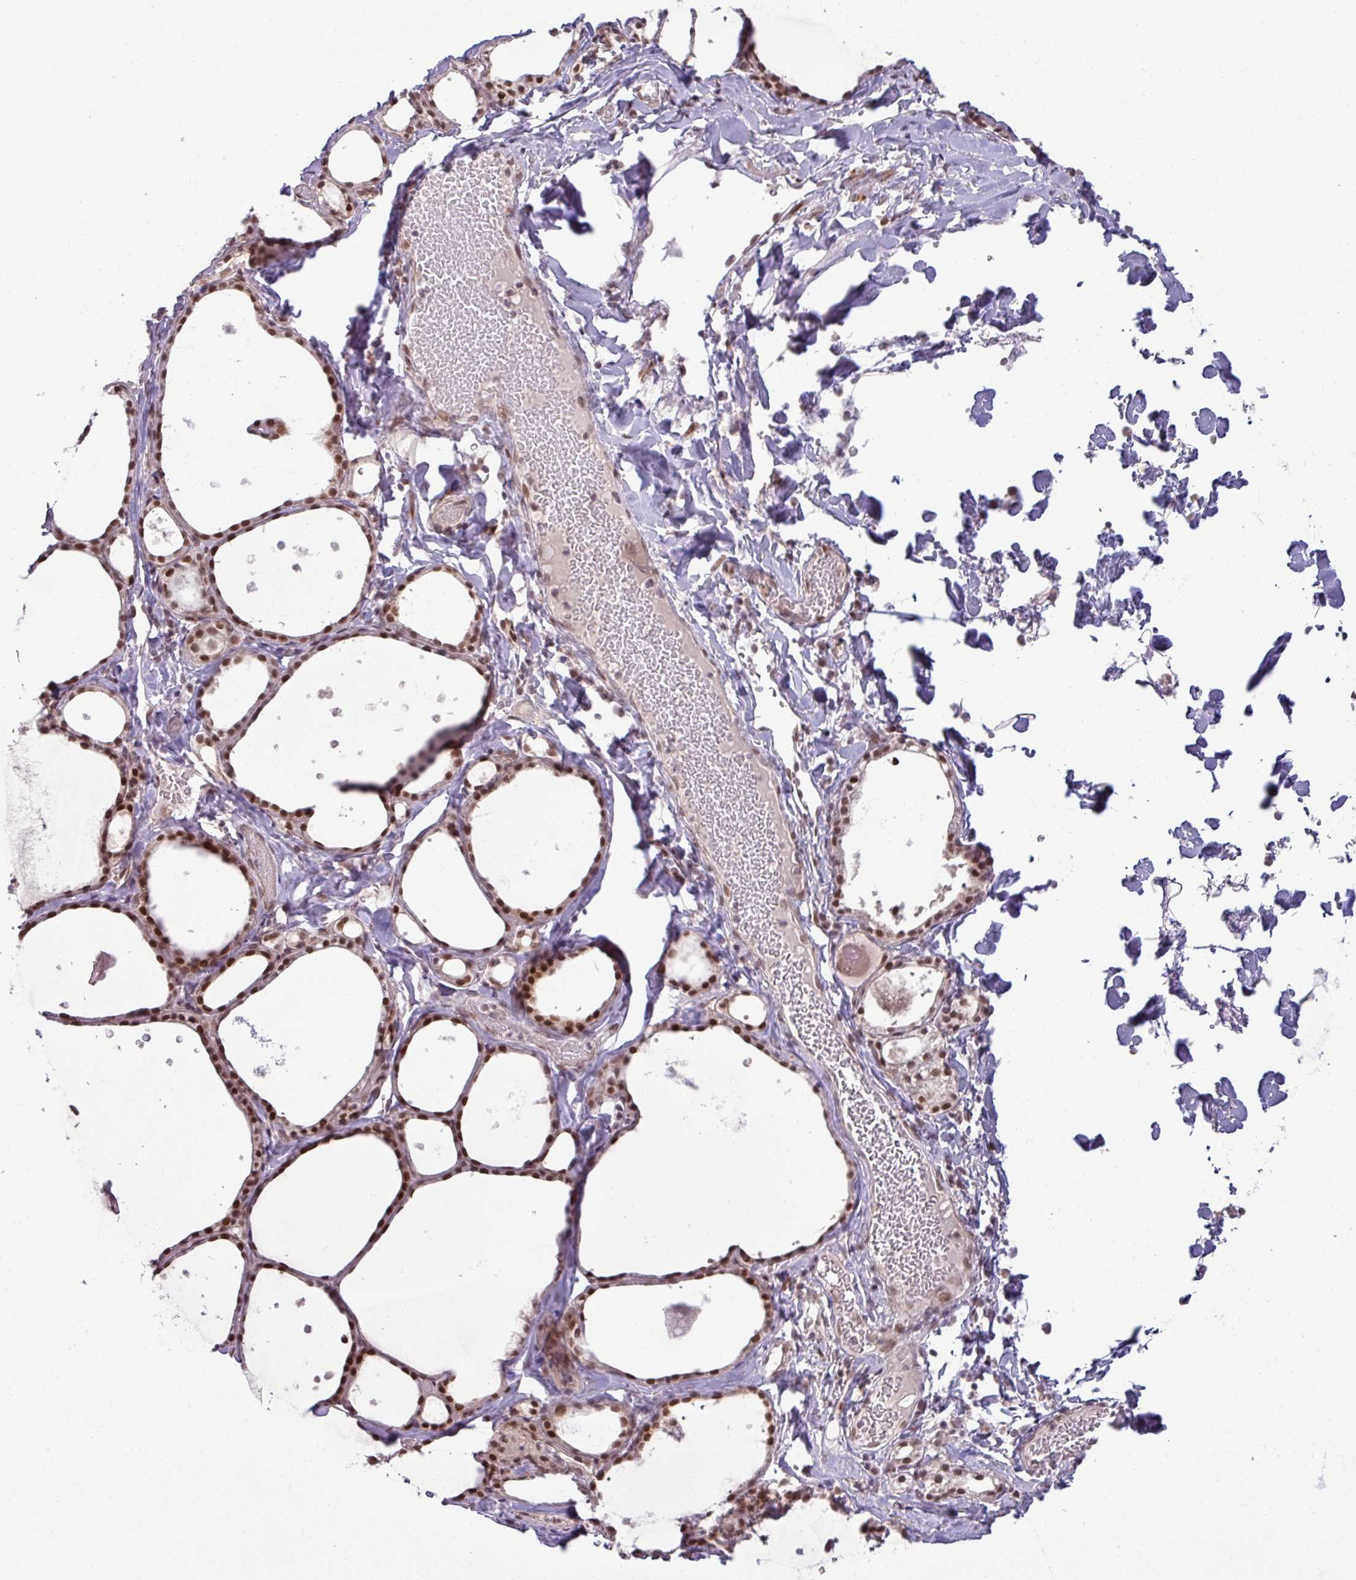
{"staining": {"intensity": "strong", "quantity": ">75%", "location": "nuclear"}, "tissue": "thyroid gland", "cell_type": "Glandular cells", "image_type": "normal", "snomed": [{"axis": "morphology", "description": "Normal tissue, NOS"}, {"axis": "topography", "description": "Thyroid gland"}], "caption": "High-magnification brightfield microscopy of benign thyroid gland stained with DAB (brown) and counterstained with hematoxylin (blue). glandular cells exhibit strong nuclear positivity is seen in about>75% of cells.", "gene": "PTPN20", "patient": {"sex": "male", "age": 56}}